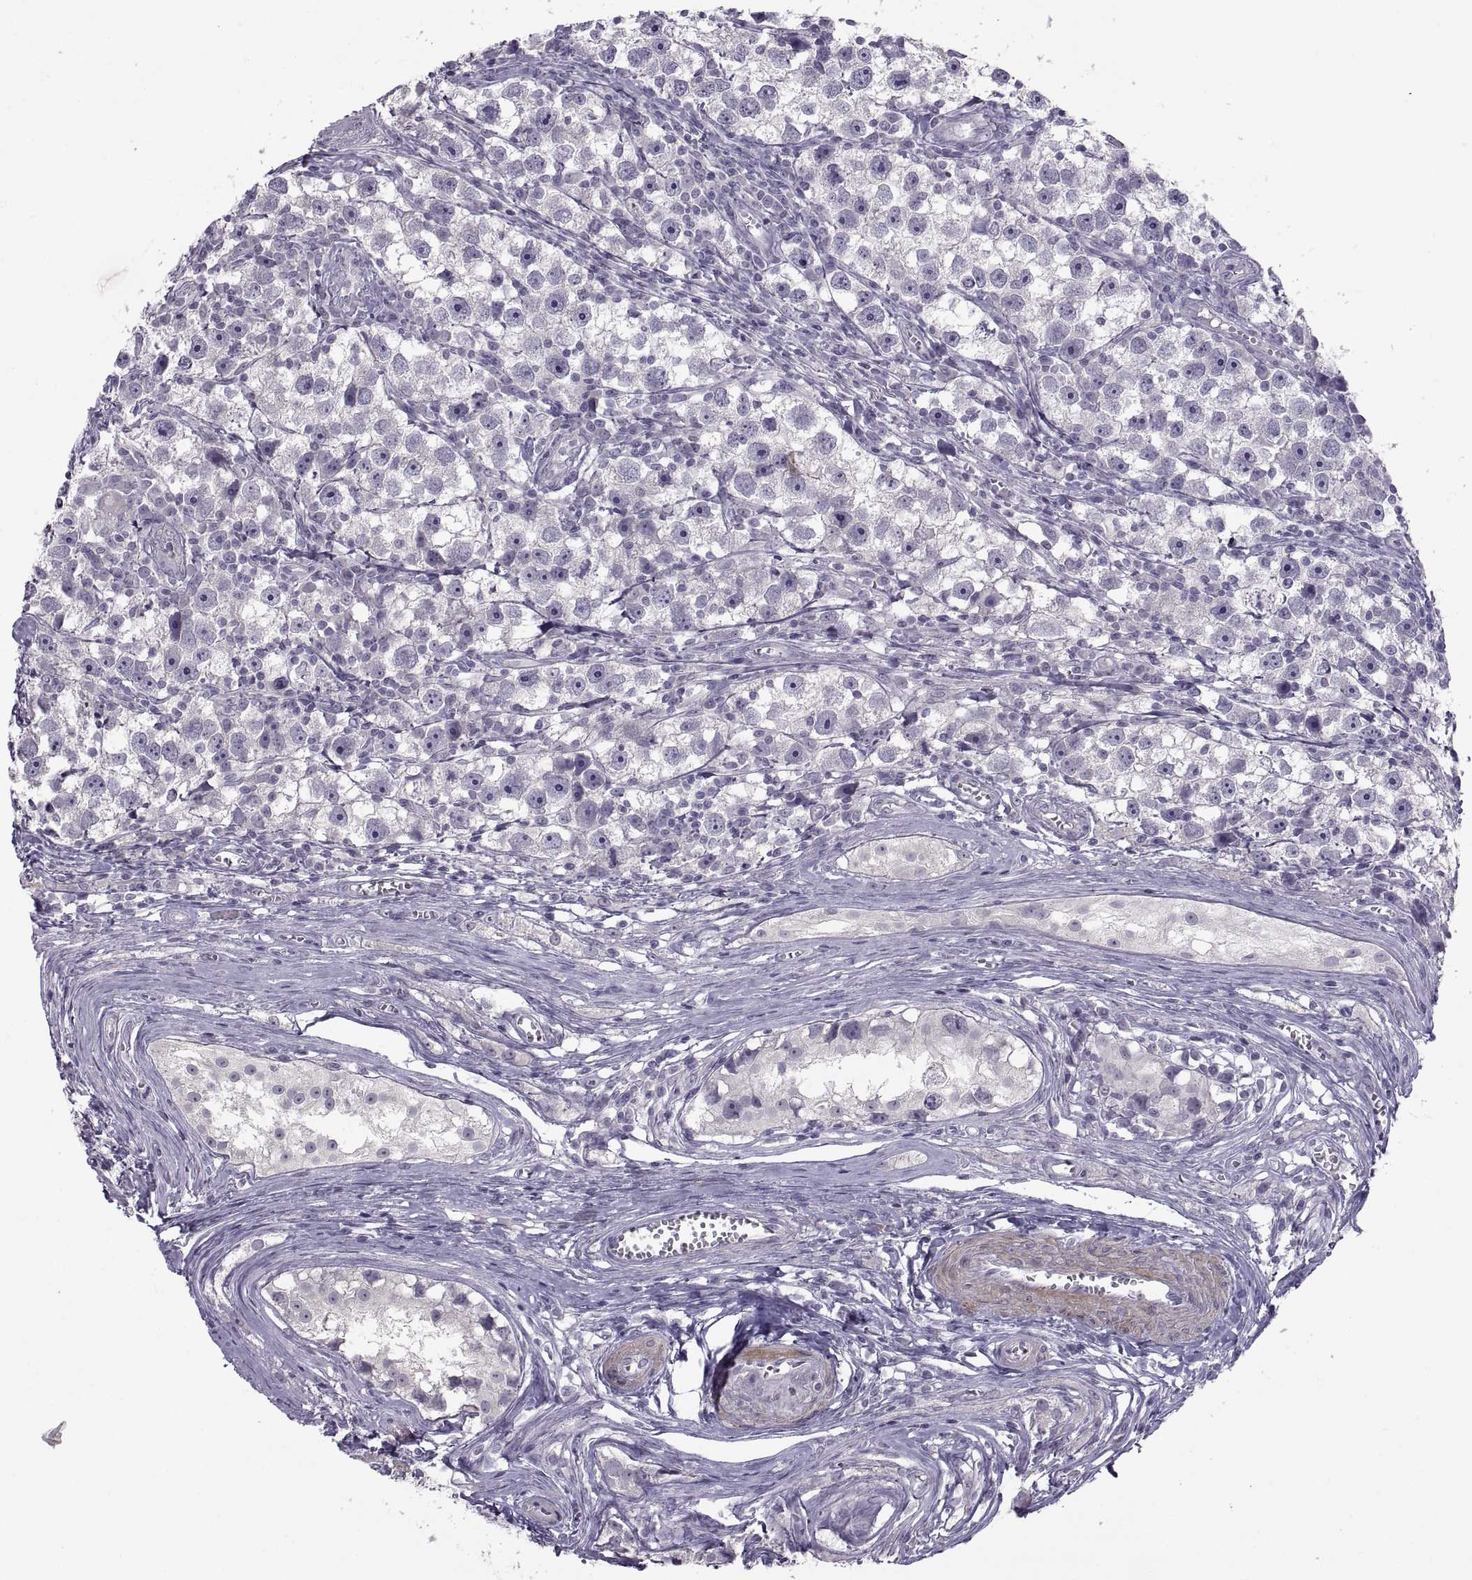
{"staining": {"intensity": "negative", "quantity": "none", "location": "none"}, "tissue": "testis cancer", "cell_type": "Tumor cells", "image_type": "cancer", "snomed": [{"axis": "morphology", "description": "Seminoma, NOS"}, {"axis": "topography", "description": "Testis"}], "caption": "Immunohistochemical staining of human testis seminoma reveals no significant positivity in tumor cells.", "gene": "BSPH1", "patient": {"sex": "male", "age": 30}}